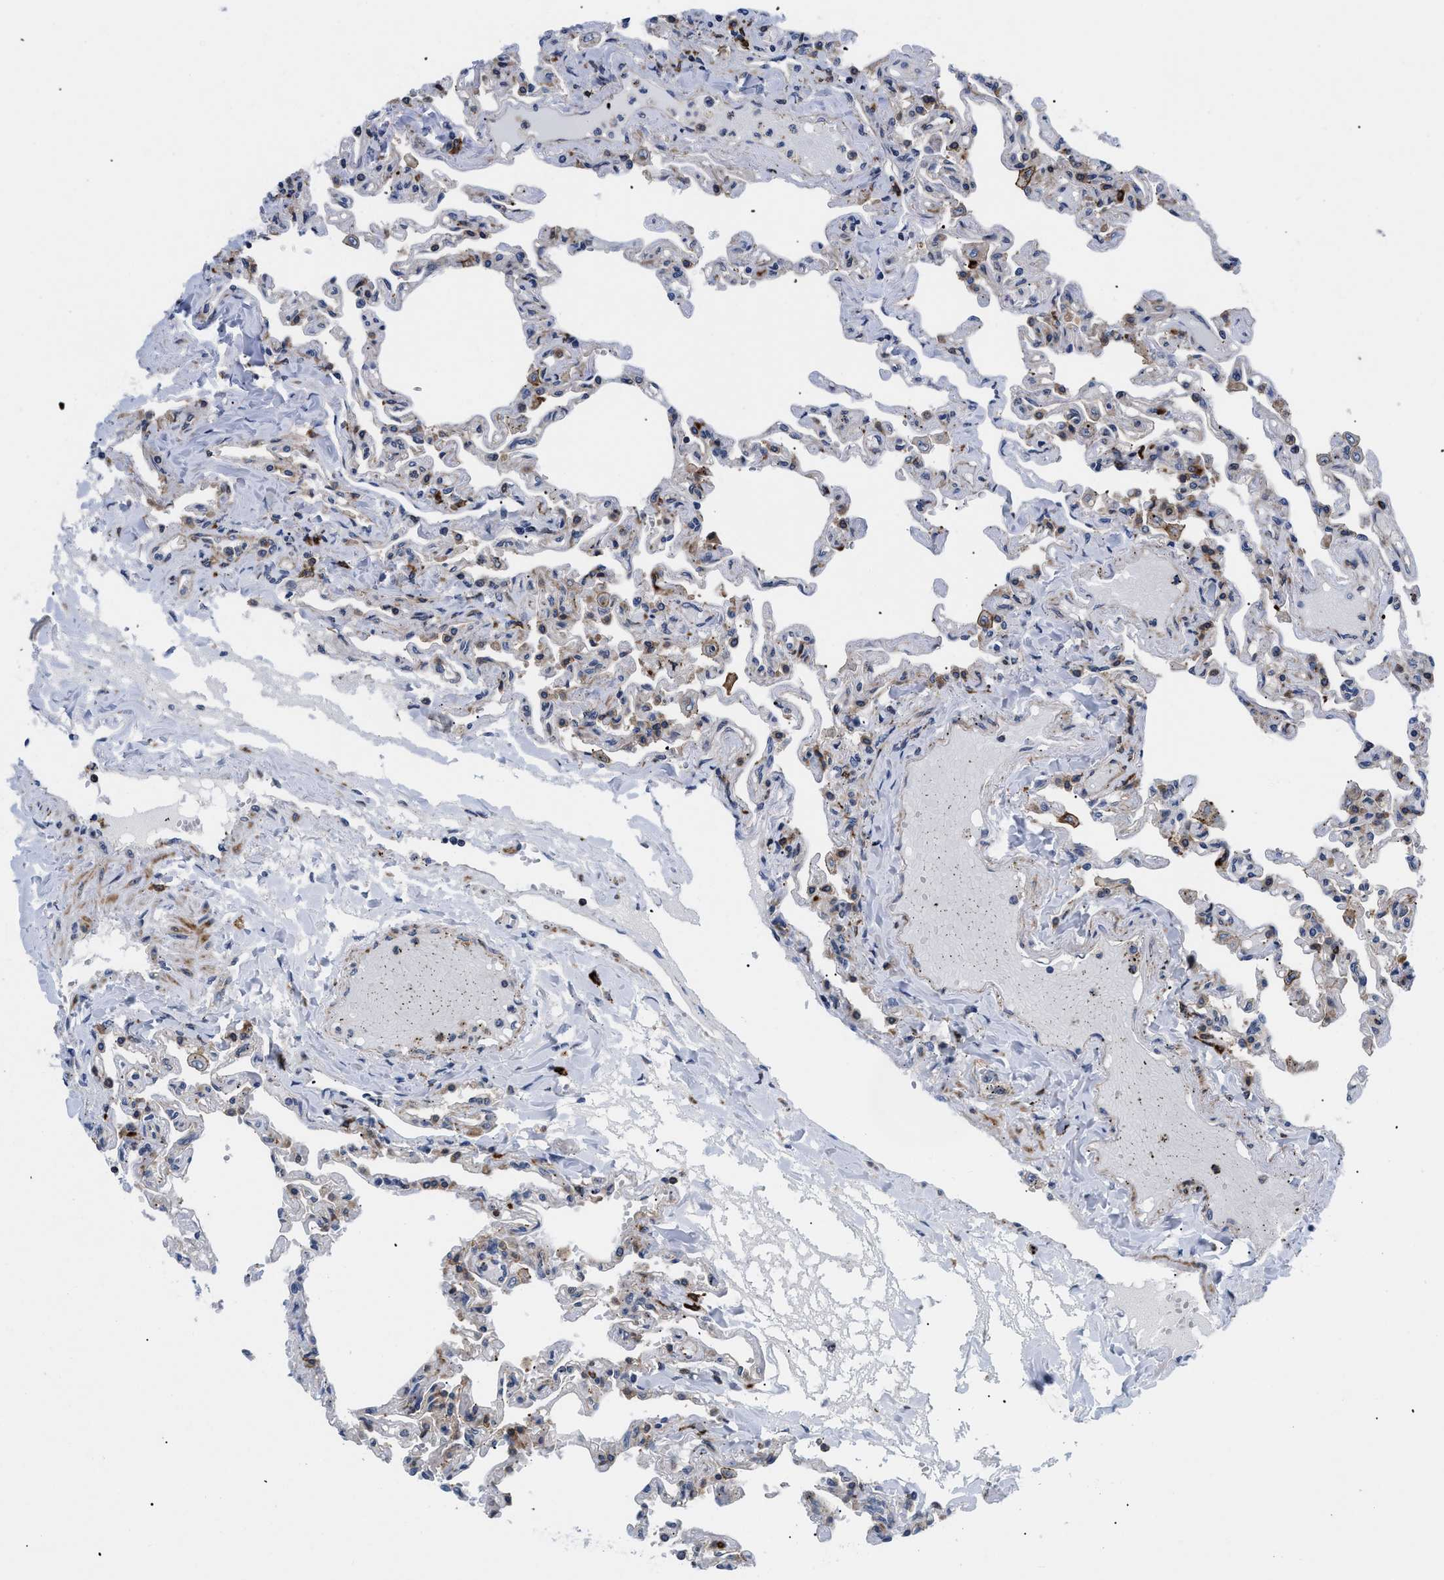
{"staining": {"intensity": "moderate", "quantity": "<25%", "location": "cytoplasmic/membranous"}, "tissue": "lung", "cell_type": "Alveolar cells", "image_type": "normal", "snomed": [{"axis": "morphology", "description": "Normal tissue, NOS"}, {"axis": "topography", "description": "Lung"}], "caption": "There is low levels of moderate cytoplasmic/membranous expression in alveolar cells of unremarkable lung, as demonstrated by immunohistochemical staining (brown color).", "gene": "SPAST", "patient": {"sex": "male", "age": 21}}